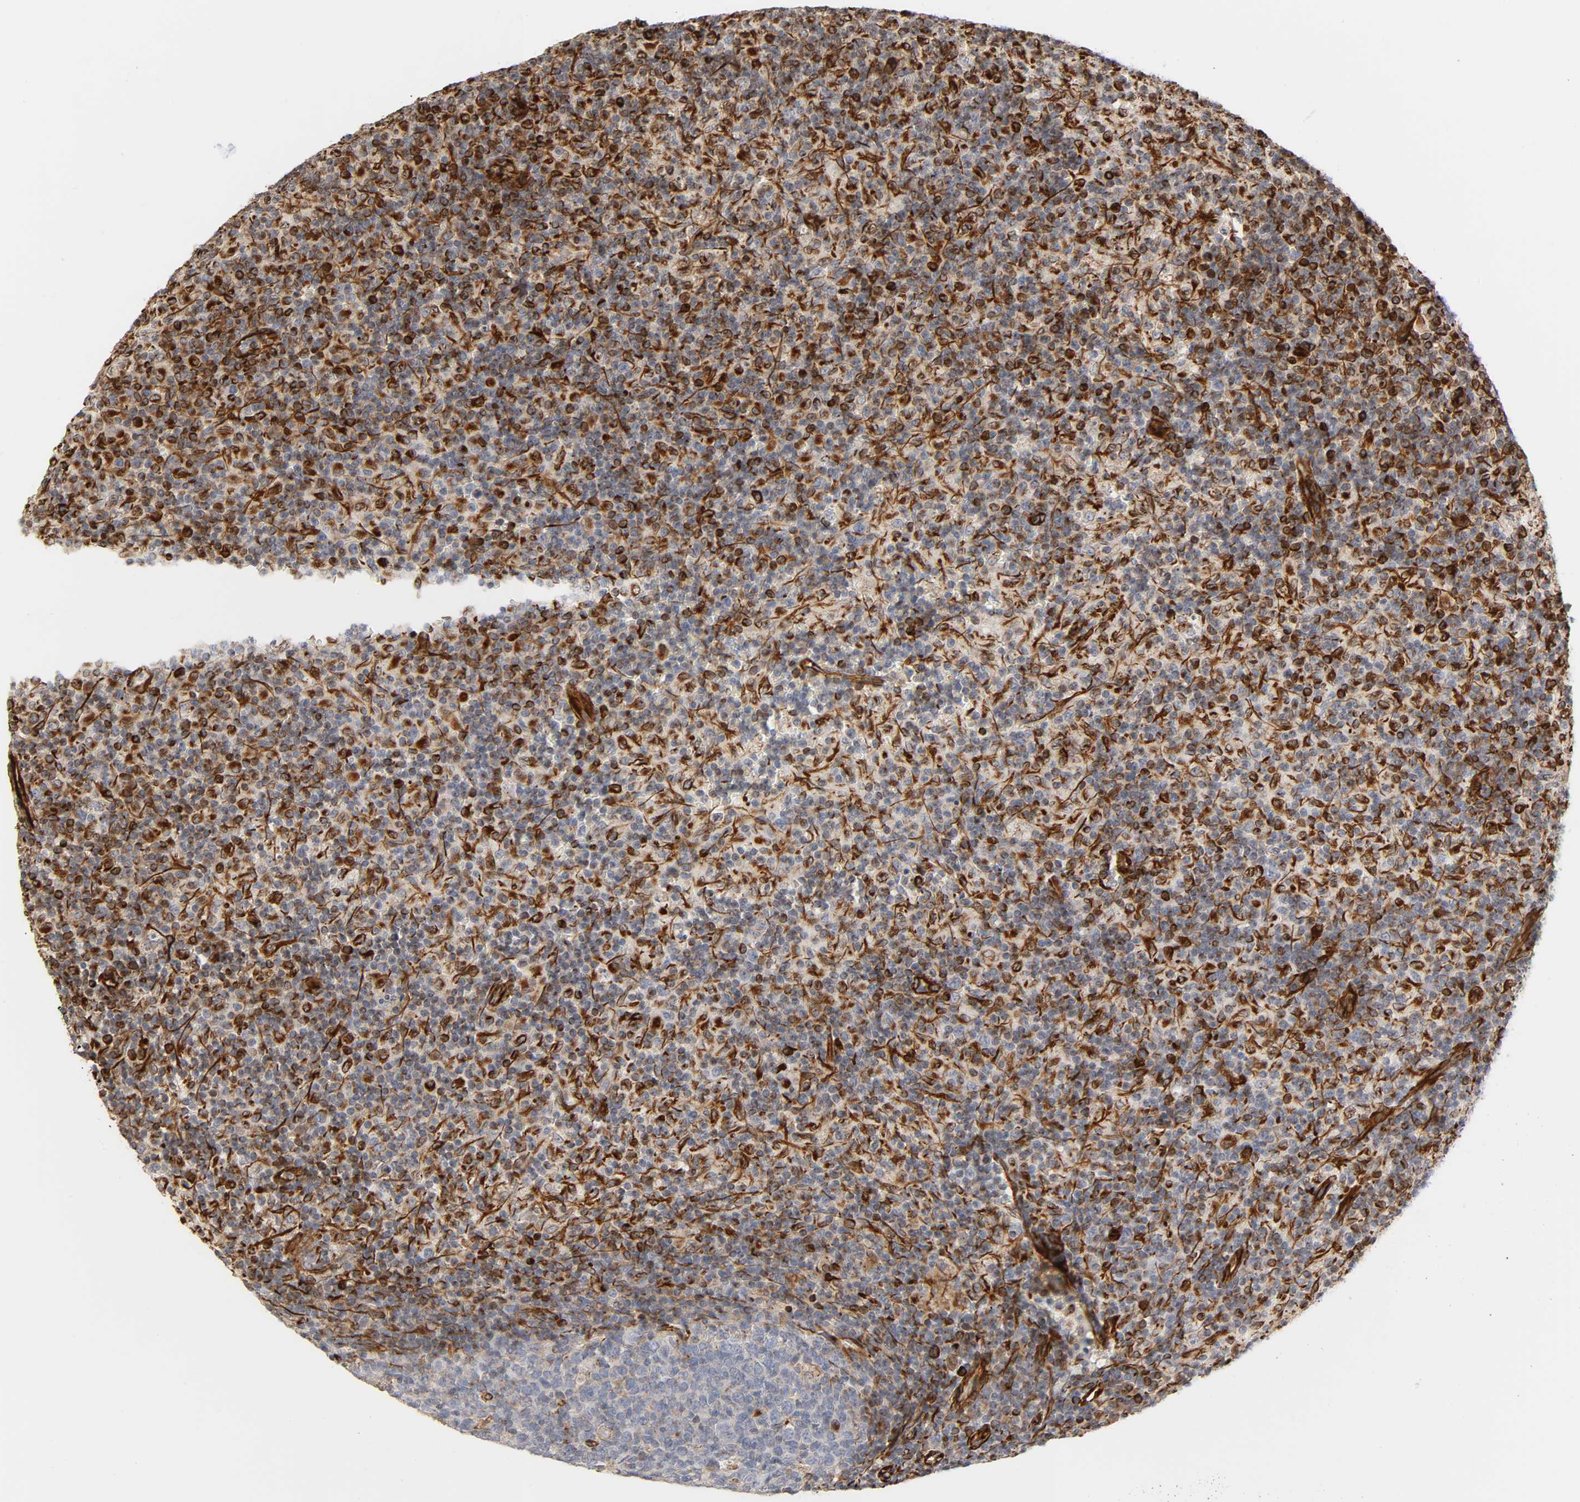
{"staining": {"intensity": "weak", "quantity": "<25%", "location": "cytoplasmic/membranous"}, "tissue": "lymph node", "cell_type": "Germinal center cells", "image_type": "normal", "snomed": [{"axis": "morphology", "description": "Normal tissue, NOS"}, {"axis": "morphology", "description": "Inflammation, NOS"}, {"axis": "topography", "description": "Lymph node"}], "caption": "This is an IHC histopathology image of unremarkable human lymph node. There is no expression in germinal center cells.", "gene": "FAM118A", "patient": {"sex": "male", "age": 55}}